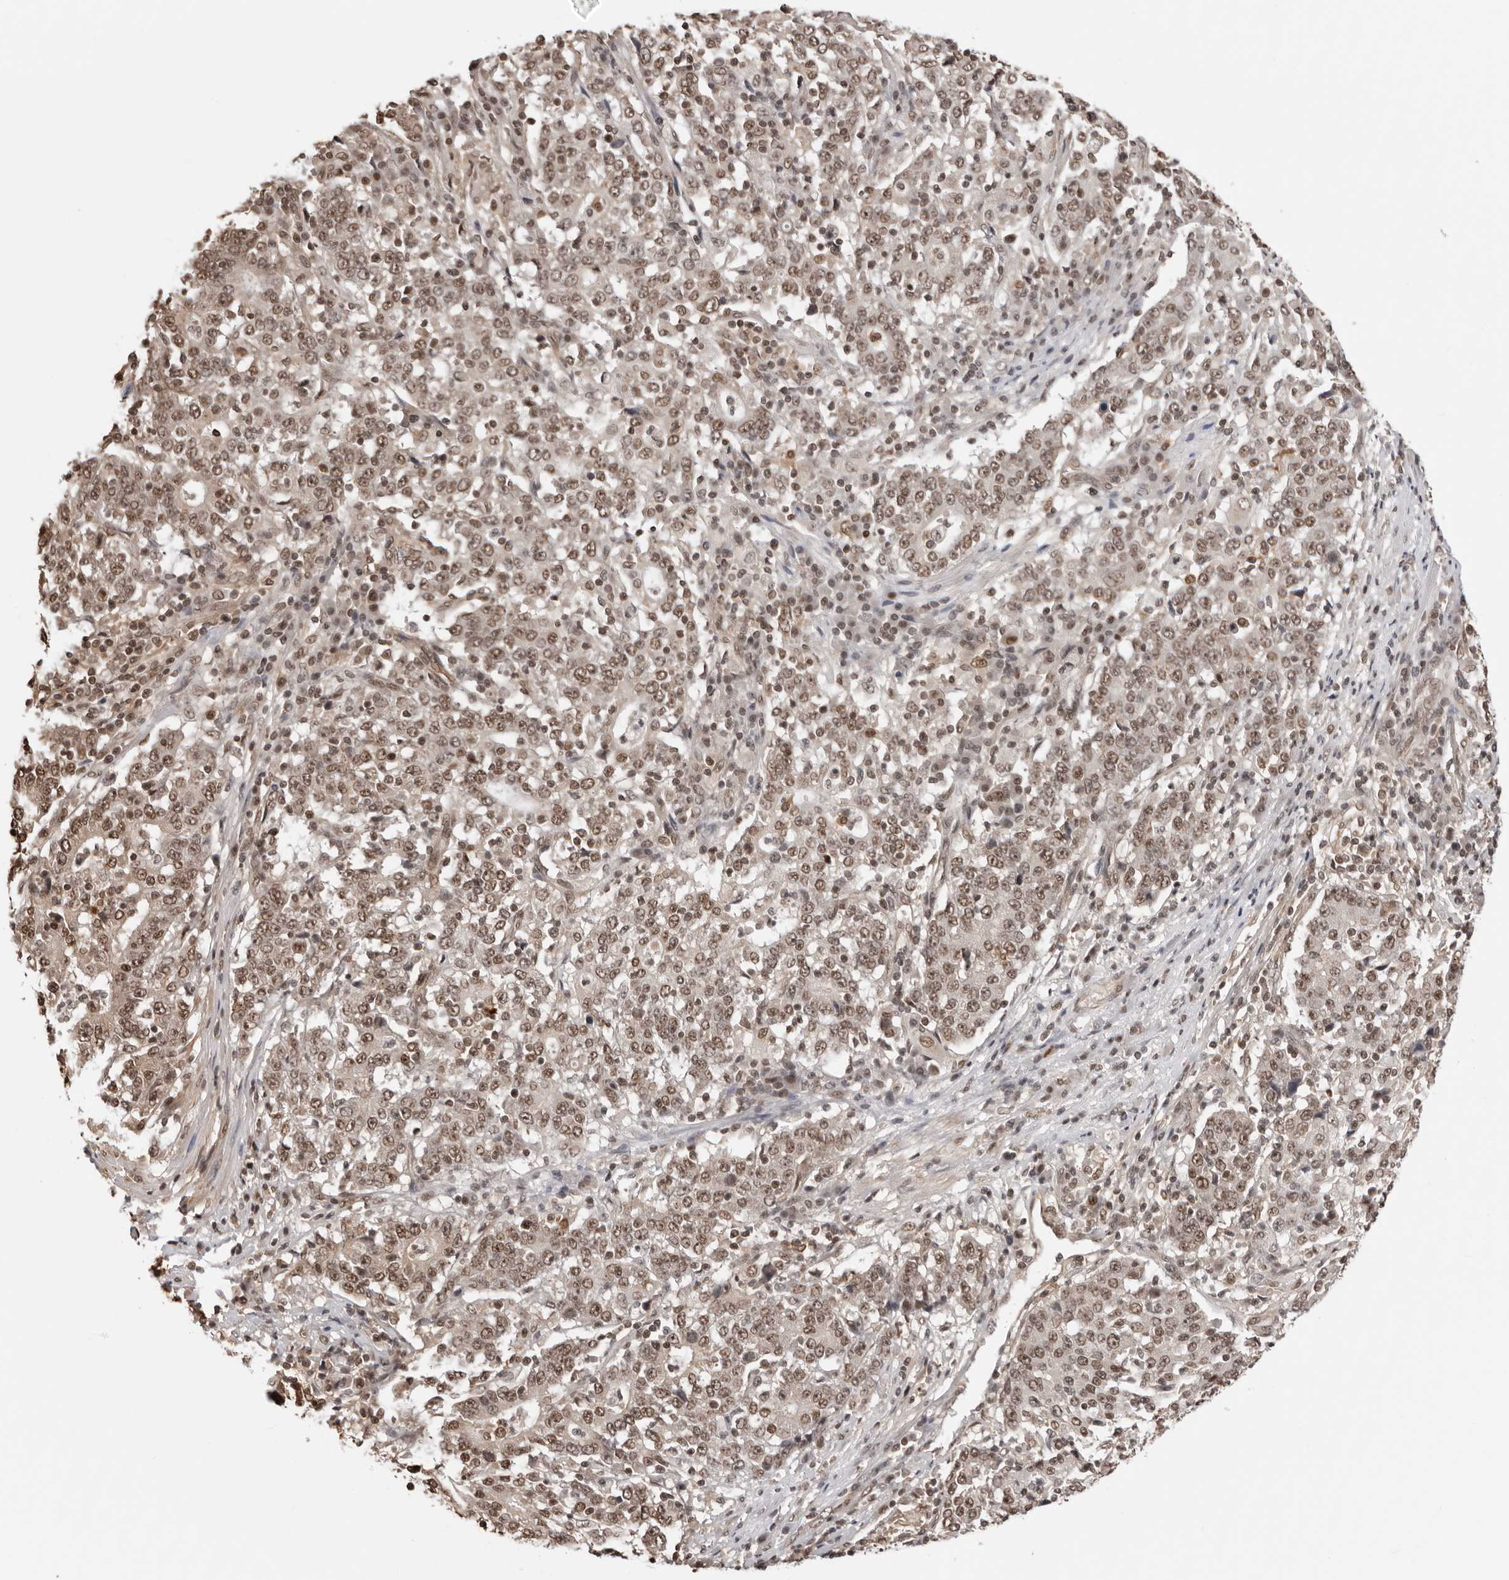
{"staining": {"intensity": "weak", "quantity": ">75%", "location": "nuclear"}, "tissue": "stomach cancer", "cell_type": "Tumor cells", "image_type": "cancer", "snomed": [{"axis": "morphology", "description": "Adenocarcinoma, NOS"}, {"axis": "topography", "description": "Stomach"}], "caption": "Protein staining demonstrates weak nuclear staining in approximately >75% of tumor cells in stomach adenocarcinoma. Using DAB (3,3'-diaminobenzidine) (brown) and hematoxylin (blue) stains, captured at high magnification using brightfield microscopy.", "gene": "SDE2", "patient": {"sex": "male", "age": 59}}